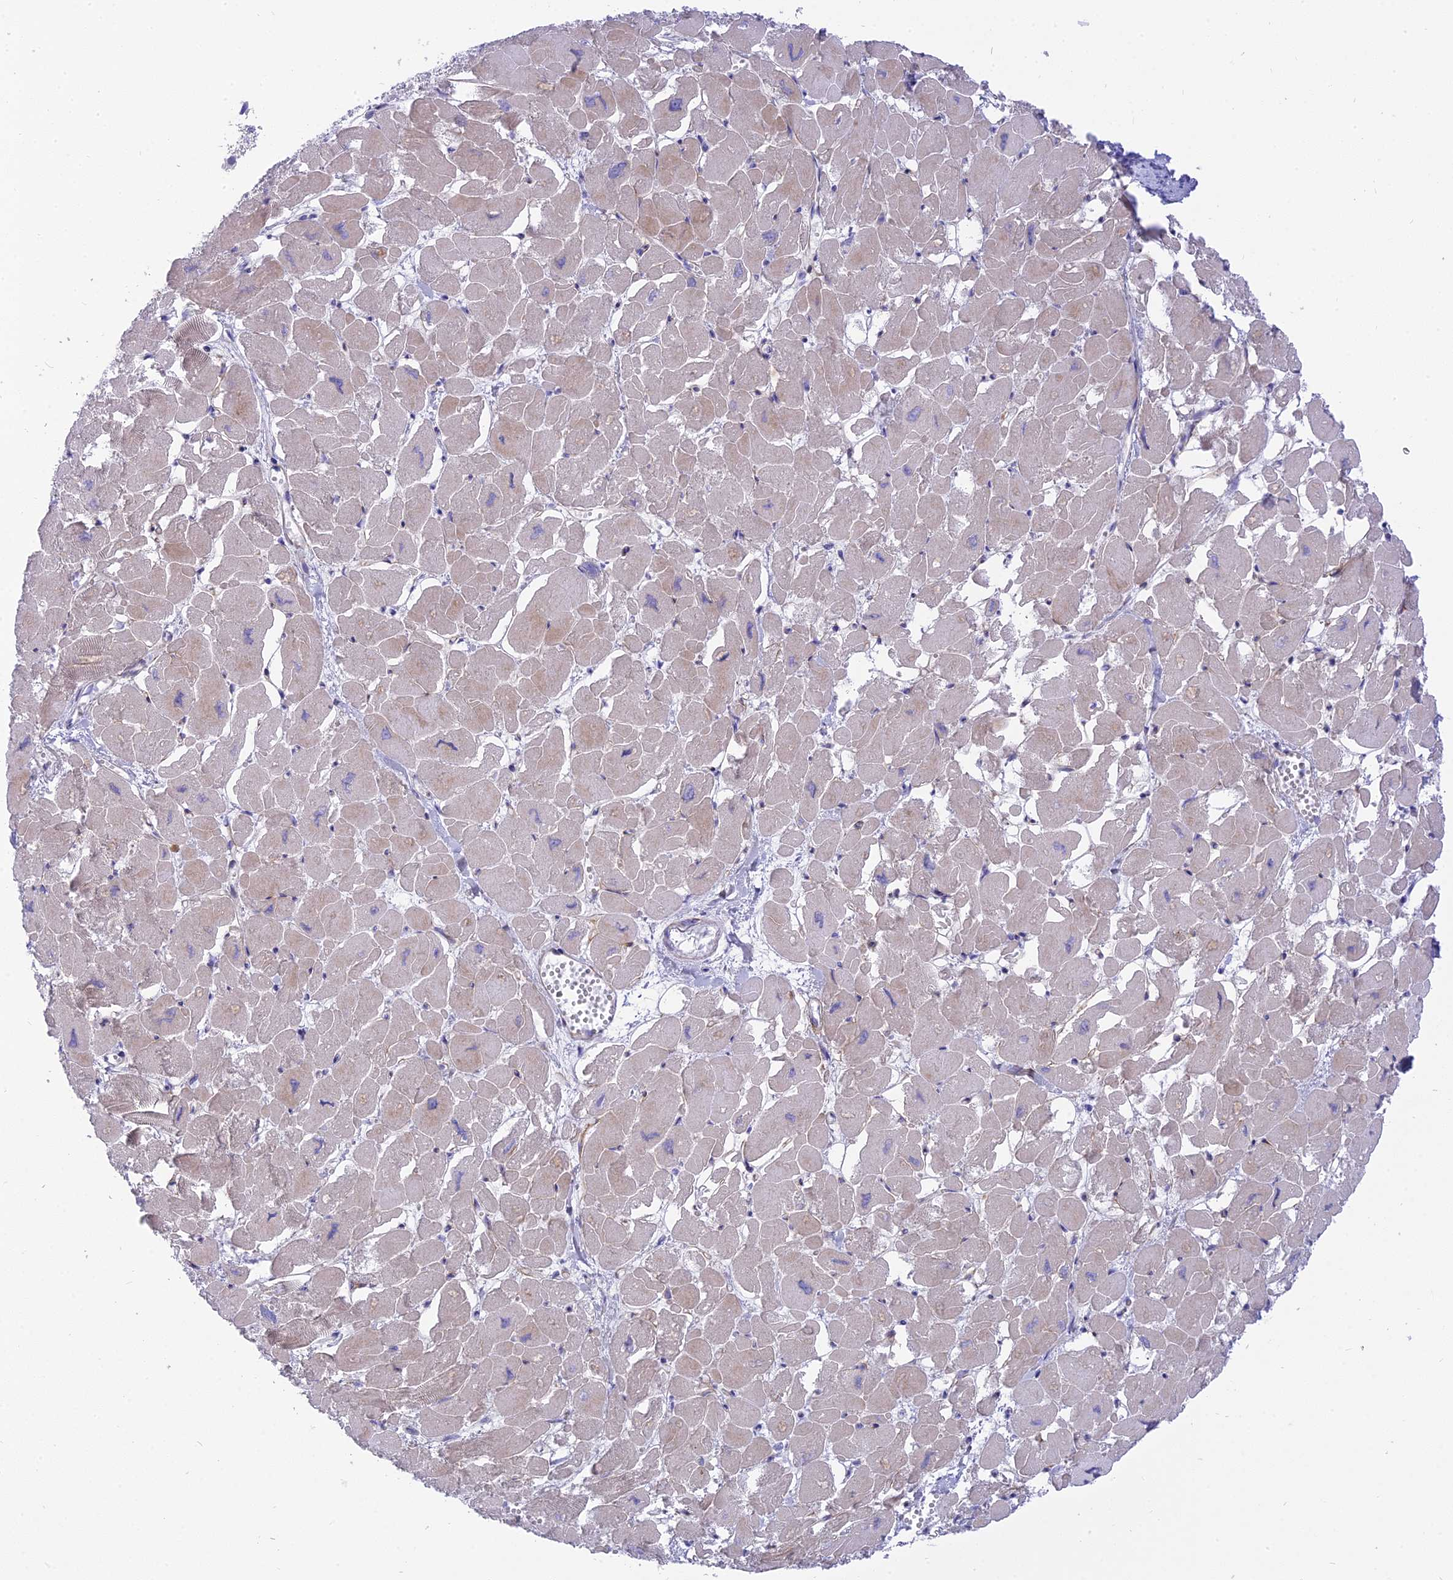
{"staining": {"intensity": "negative", "quantity": "none", "location": "none"}, "tissue": "heart muscle", "cell_type": "Cardiomyocytes", "image_type": "normal", "snomed": [{"axis": "morphology", "description": "Normal tissue, NOS"}, {"axis": "topography", "description": "Heart"}], "caption": "A high-resolution micrograph shows immunohistochemistry (IHC) staining of benign heart muscle, which demonstrates no significant expression in cardiomyocytes.", "gene": "MBD3L1", "patient": {"sex": "male", "age": 54}}